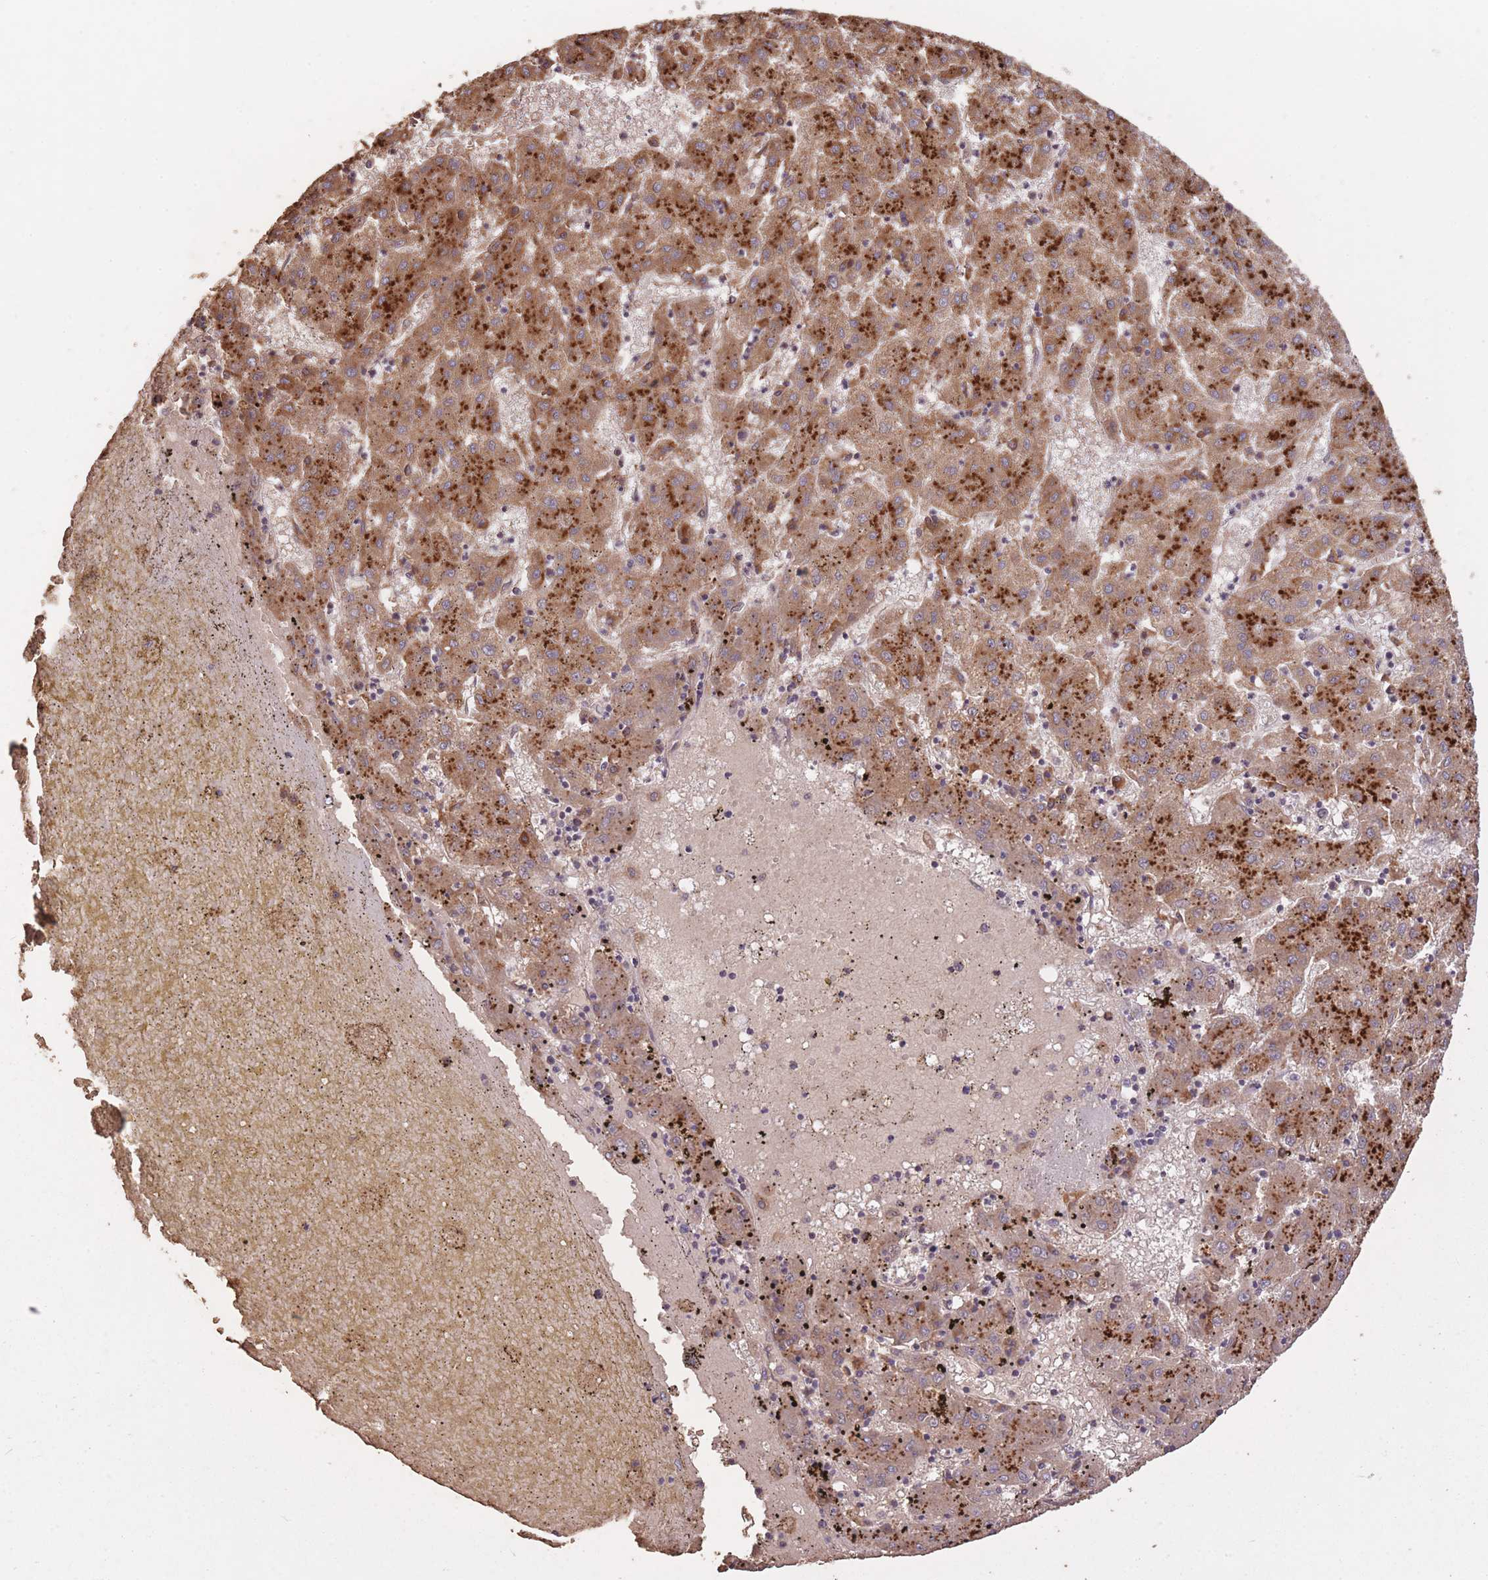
{"staining": {"intensity": "moderate", "quantity": ">75%", "location": "cytoplasmic/membranous"}, "tissue": "liver cancer", "cell_type": "Tumor cells", "image_type": "cancer", "snomed": [{"axis": "morphology", "description": "Carcinoma, Hepatocellular, NOS"}, {"axis": "topography", "description": "Liver"}], "caption": "Immunohistochemical staining of liver cancer reveals medium levels of moderate cytoplasmic/membranous positivity in approximately >75% of tumor cells.", "gene": "POLR3F", "patient": {"sex": "male", "age": 72}}